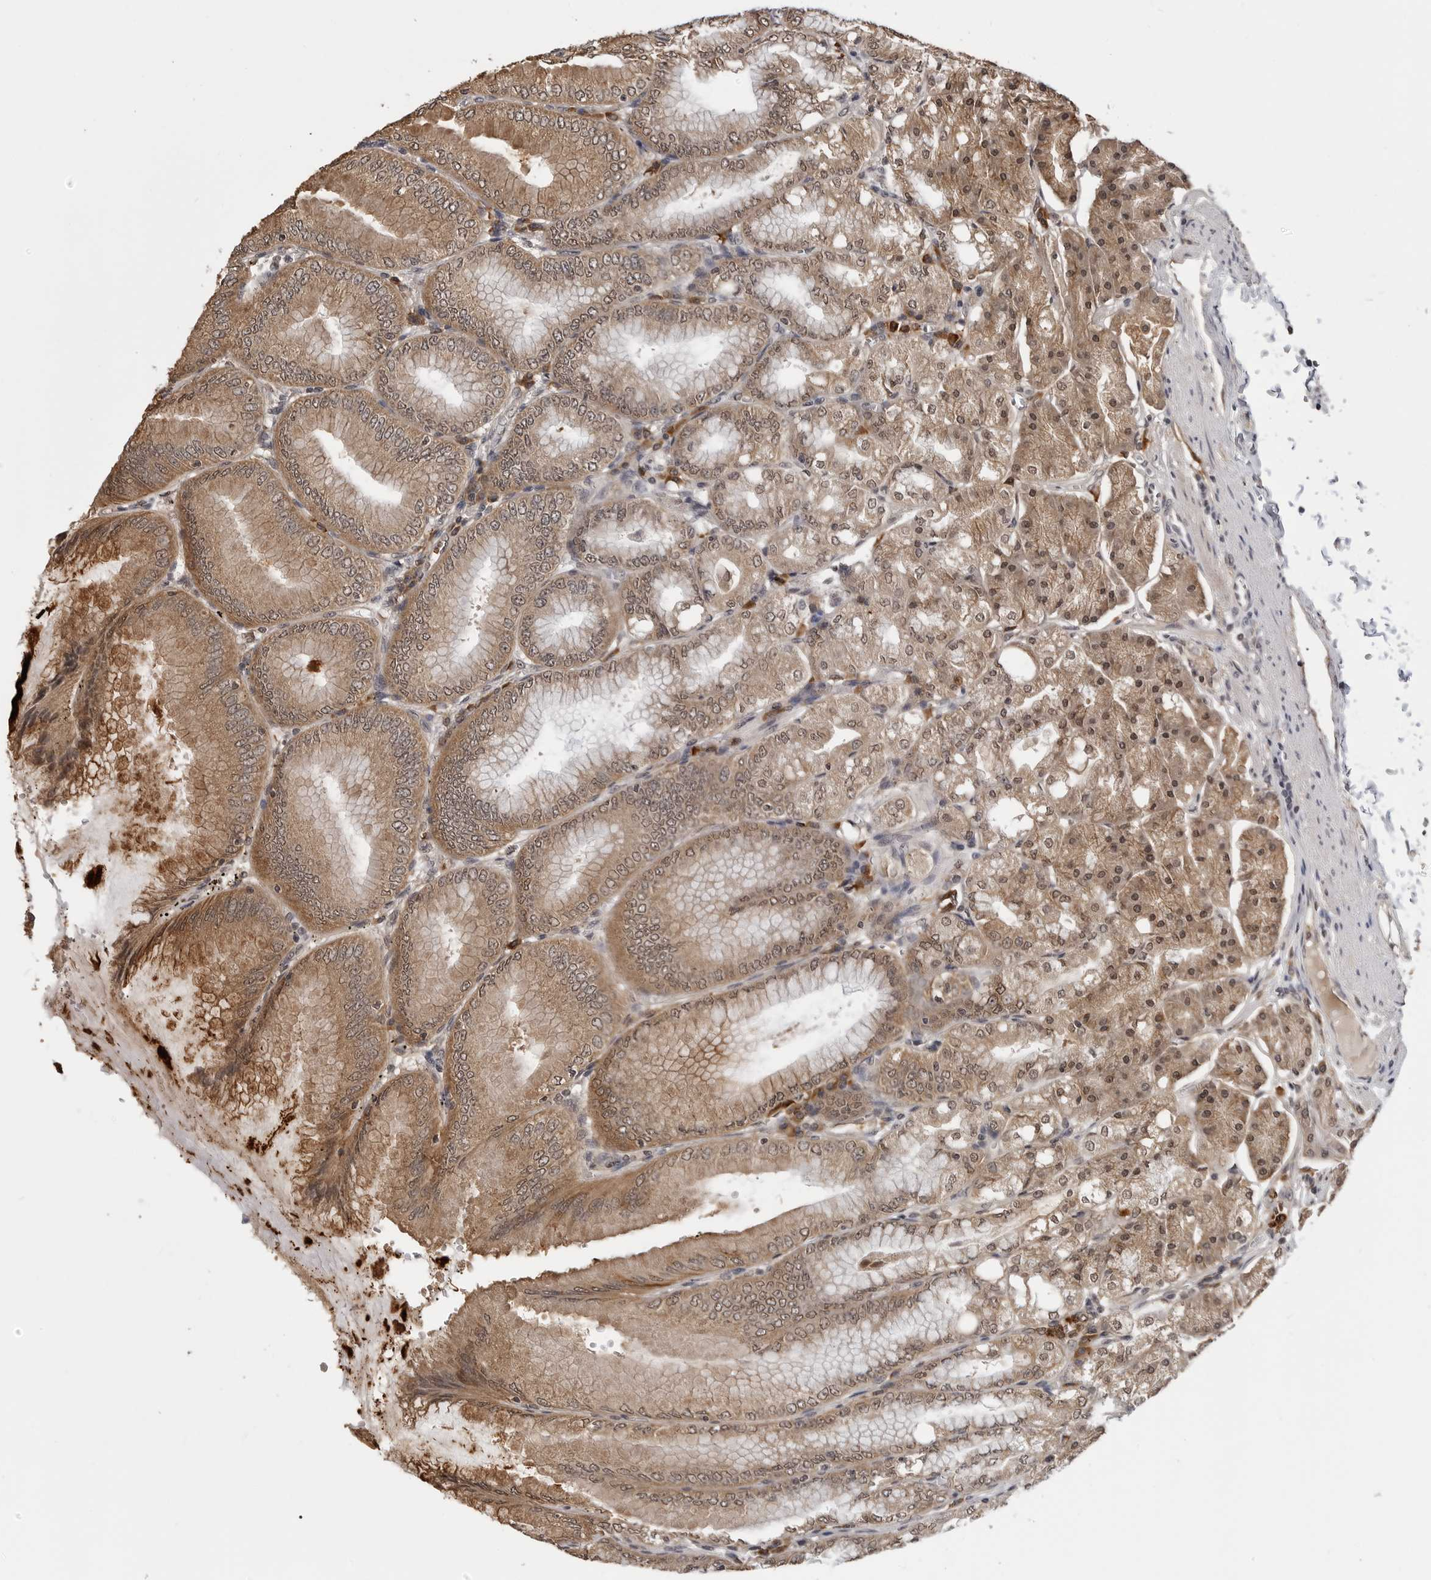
{"staining": {"intensity": "moderate", "quantity": ">75%", "location": "cytoplasmic/membranous,nuclear"}, "tissue": "stomach", "cell_type": "Glandular cells", "image_type": "normal", "snomed": [{"axis": "morphology", "description": "Normal tissue, NOS"}, {"axis": "topography", "description": "Stomach, lower"}], "caption": "Glandular cells show moderate cytoplasmic/membranous,nuclear staining in about >75% of cells in normal stomach. (IHC, brightfield microscopy, high magnification).", "gene": "TRMT13", "patient": {"sex": "male", "age": 71}}